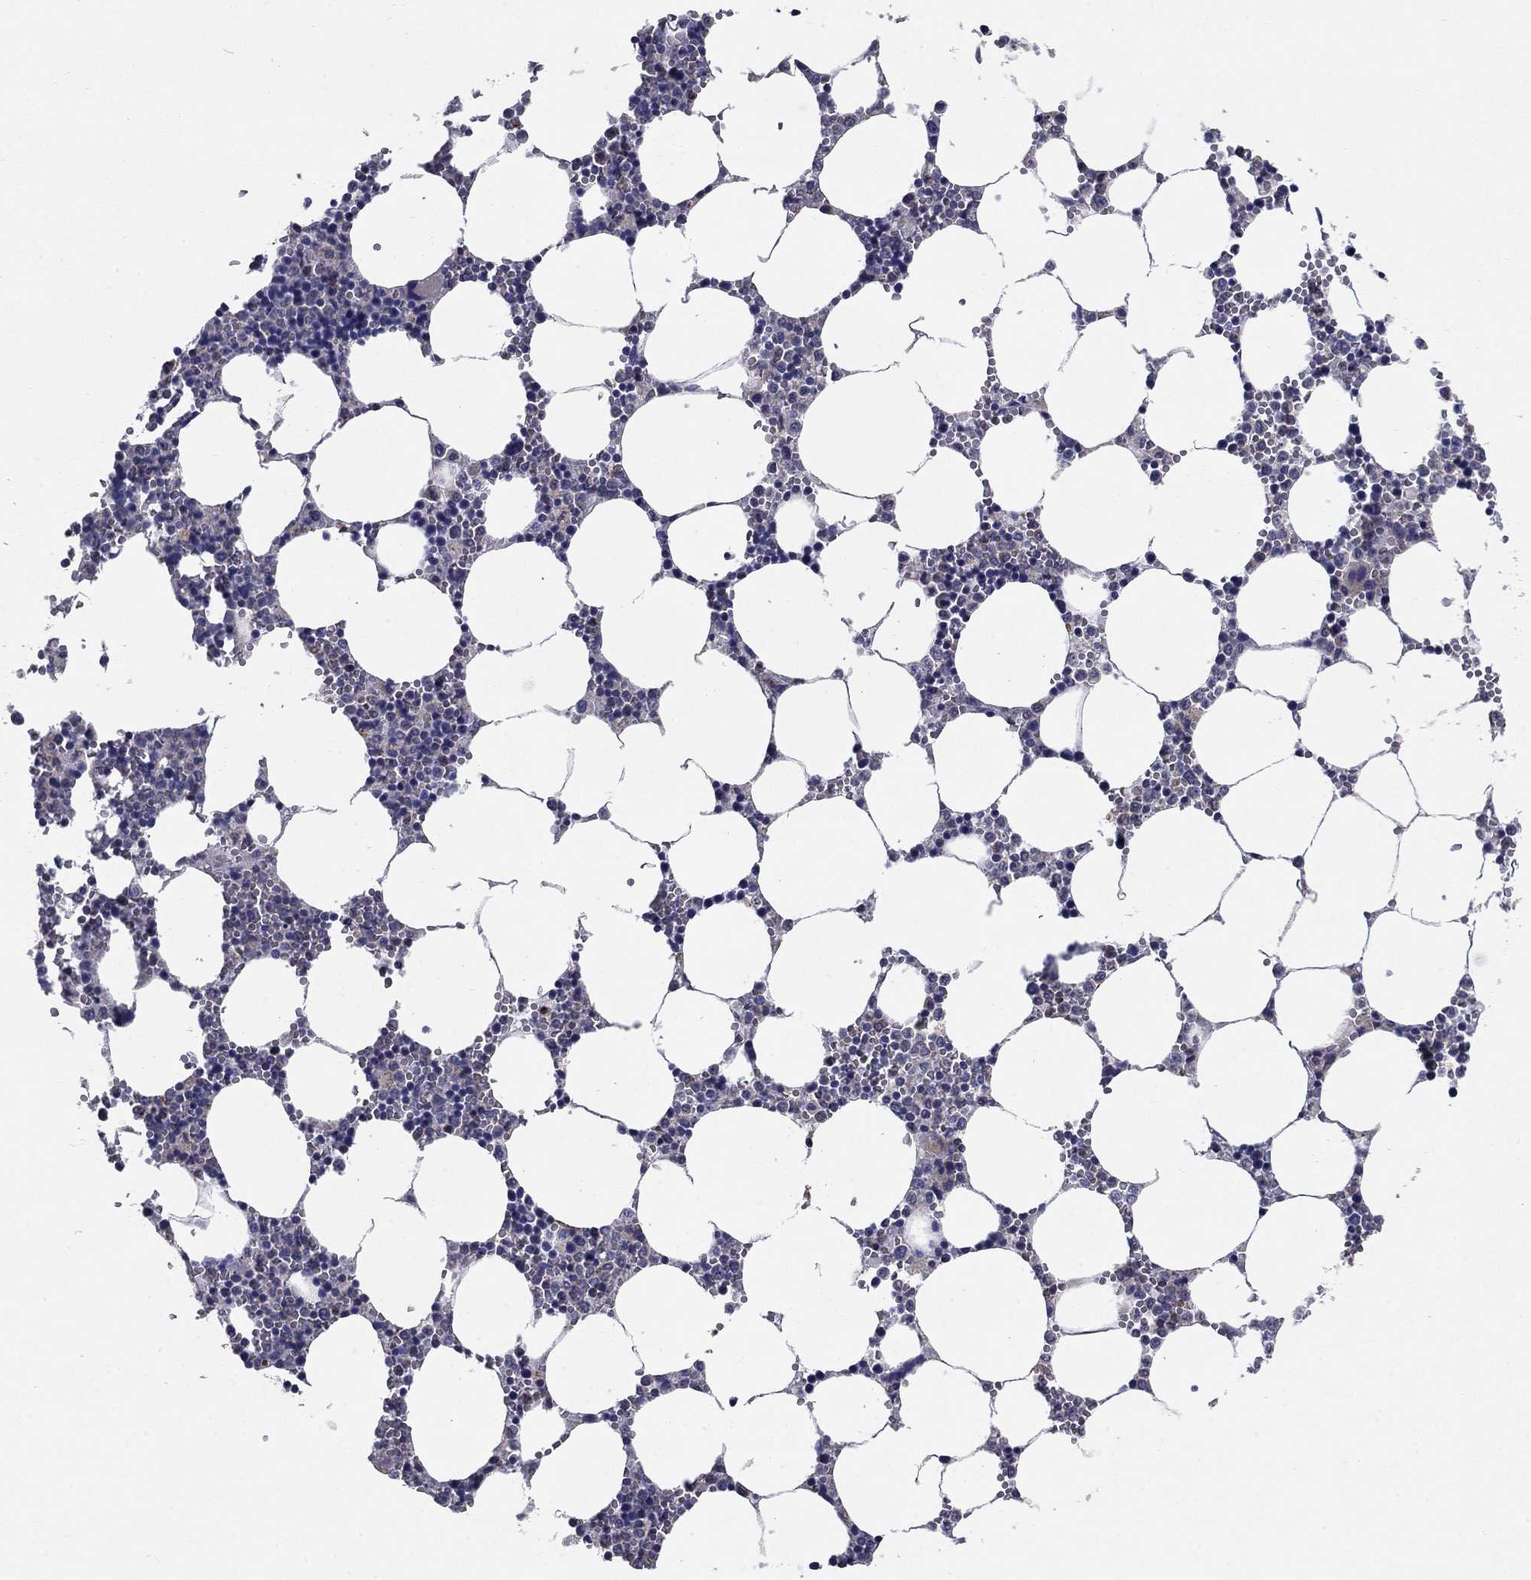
{"staining": {"intensity": "negative", "quantity": "none", "location": "none"}, "tissue": "bone marrow", "cell_type": "Hematopoietic cells", "image_type": "normal", "snomed": [{"axis": "morphology", "description": "Normal tissue, NOS"}, {"axis": "topography", "description": "Bone marrow"}], "caption": "This micrograph is of normal bone marrow stained with immunohistochemistry to label a protein in brown with the nuclei are counter-stained blue. There is no expression in hematopoietic cells.", "gene": "NDUFA4L2", "patient": {"sex": "female", "age": 64}}